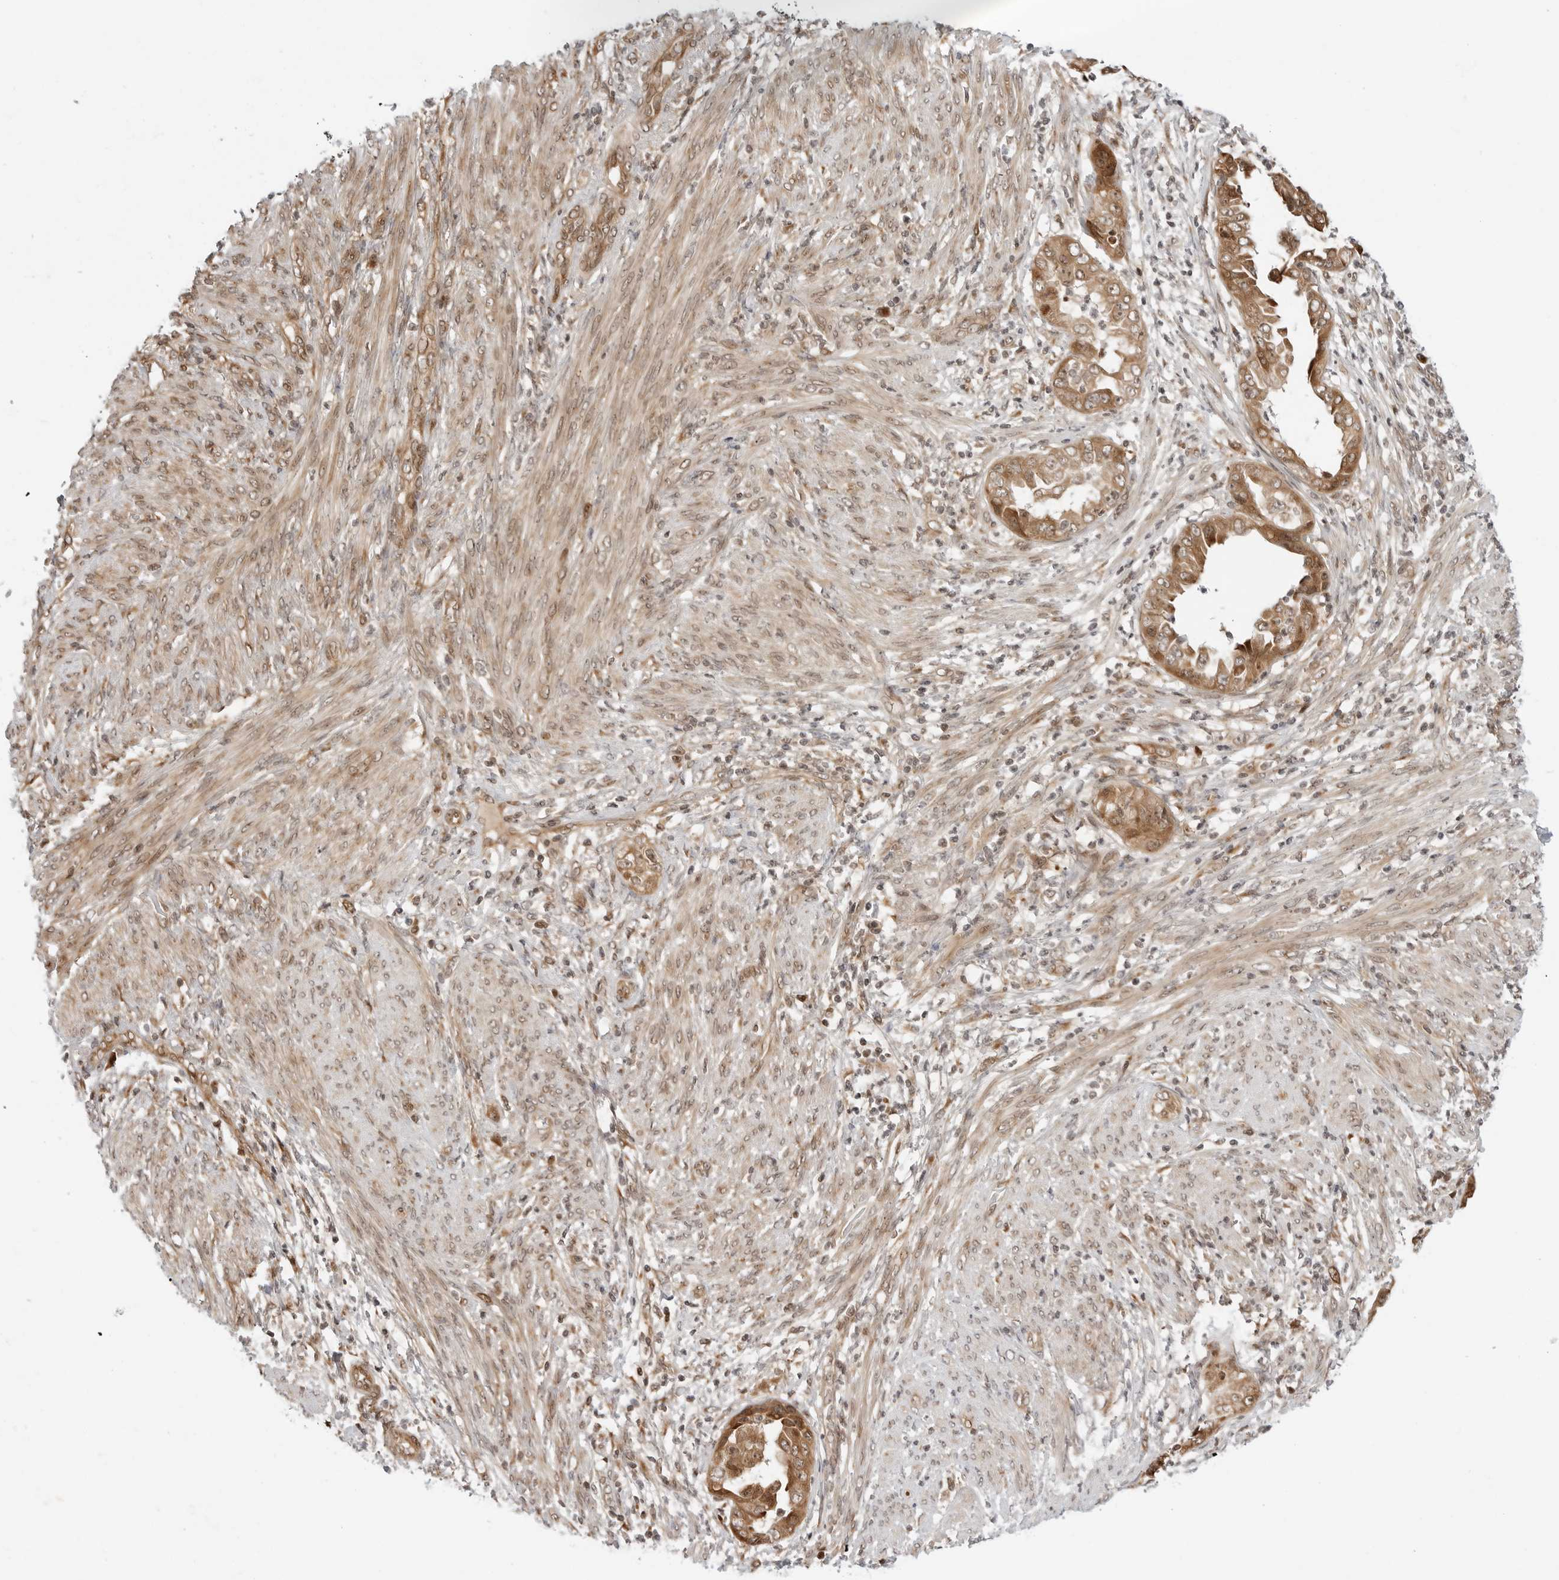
{"staining": {"intensity": "moderate", "quantity": ">75%", "location": "cytoplasmic/membranous,nuclear"}, "tissue": "endometrial cancer", "cell_type": "Tumor cells", "image_type": "cancer", "snomed": [{"axis": "morphology", "description": "Adenocarcinoma, NOS"}, {"axis": "topography", "description": "Endometrium"}], "caption": "Brown immunohistochemical staining in endometrial cancer (adenocarcinoma) reveals moderate cytoplasmic/membranous and nuclear staining in about >75% of tumor cells.", "gene": "TIPRL", "patient": {"sex": "female", "age": 85}}